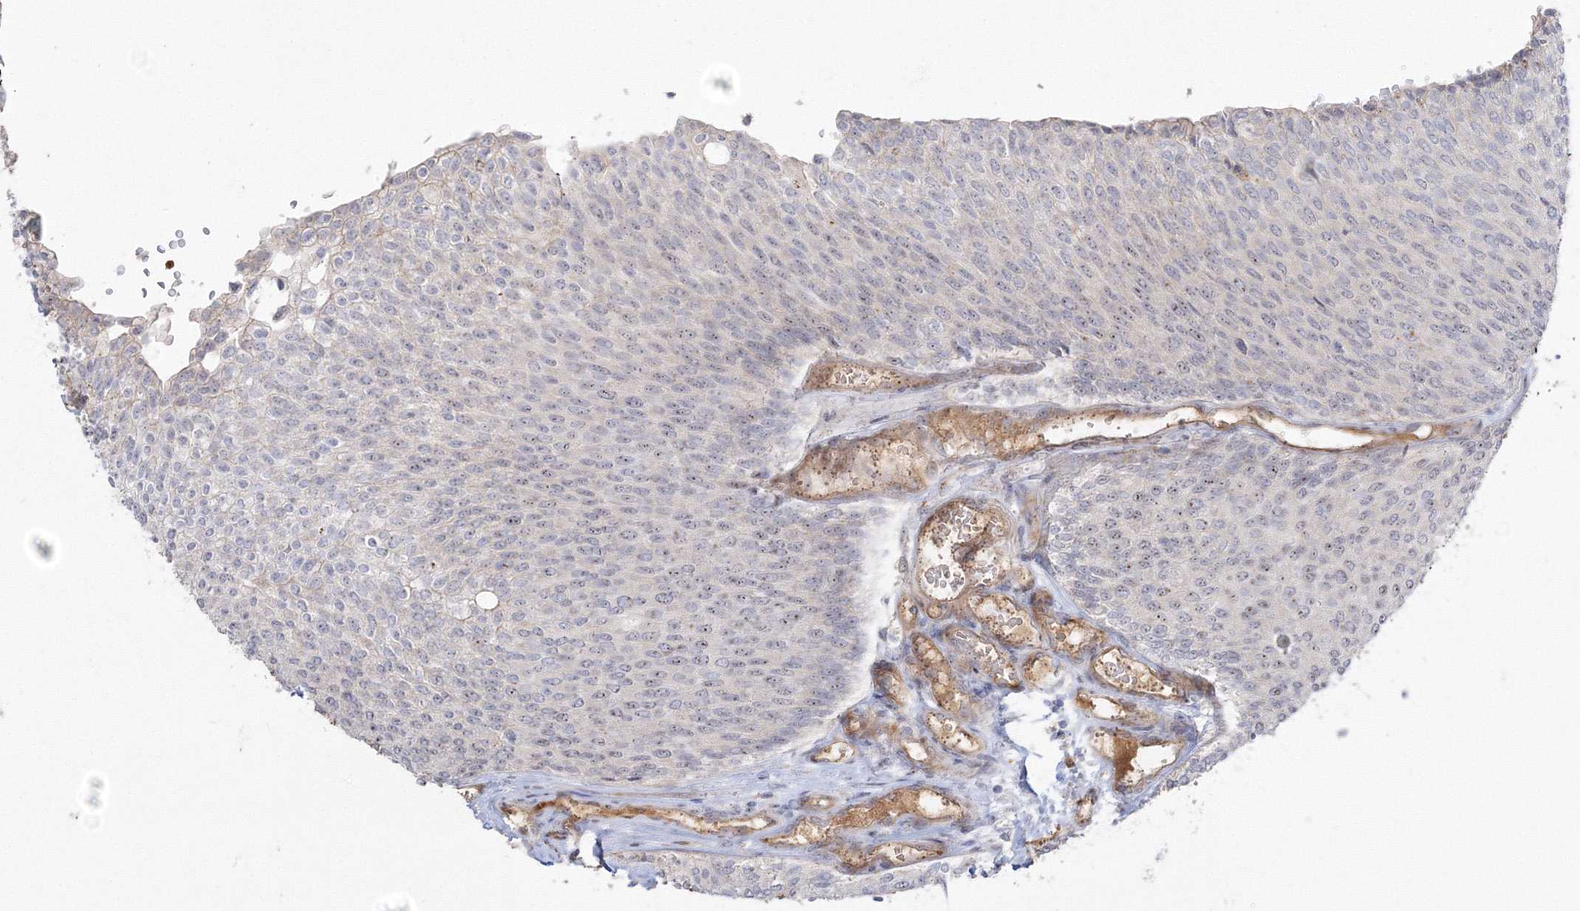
{"staining": {"intensity": "weak", "quantity": "<25%", "location": "nuclear"}, "tissue": "urothelial cancer", "cell_type": "Tumor cells", "image_type": "cancer", "snomed": [{"axis": "morphology", "description": "Urothelial carcinoma, Low grade"}, {"axis": "topography", "description": "Urinary bladder"}], "caption": "DAB immunohistochemical staining of low-grade urothelial carcinoma displays no significant positivity in tumor cells. Brightfield microscopy of immunohistochemistry stained with DAB (3,3'-diaminobenzidine) (brown) and hematoxylin (blue), captured at high magnification.", "gene": "NPM3", "patient": {"sex": "female", "age": 79}}